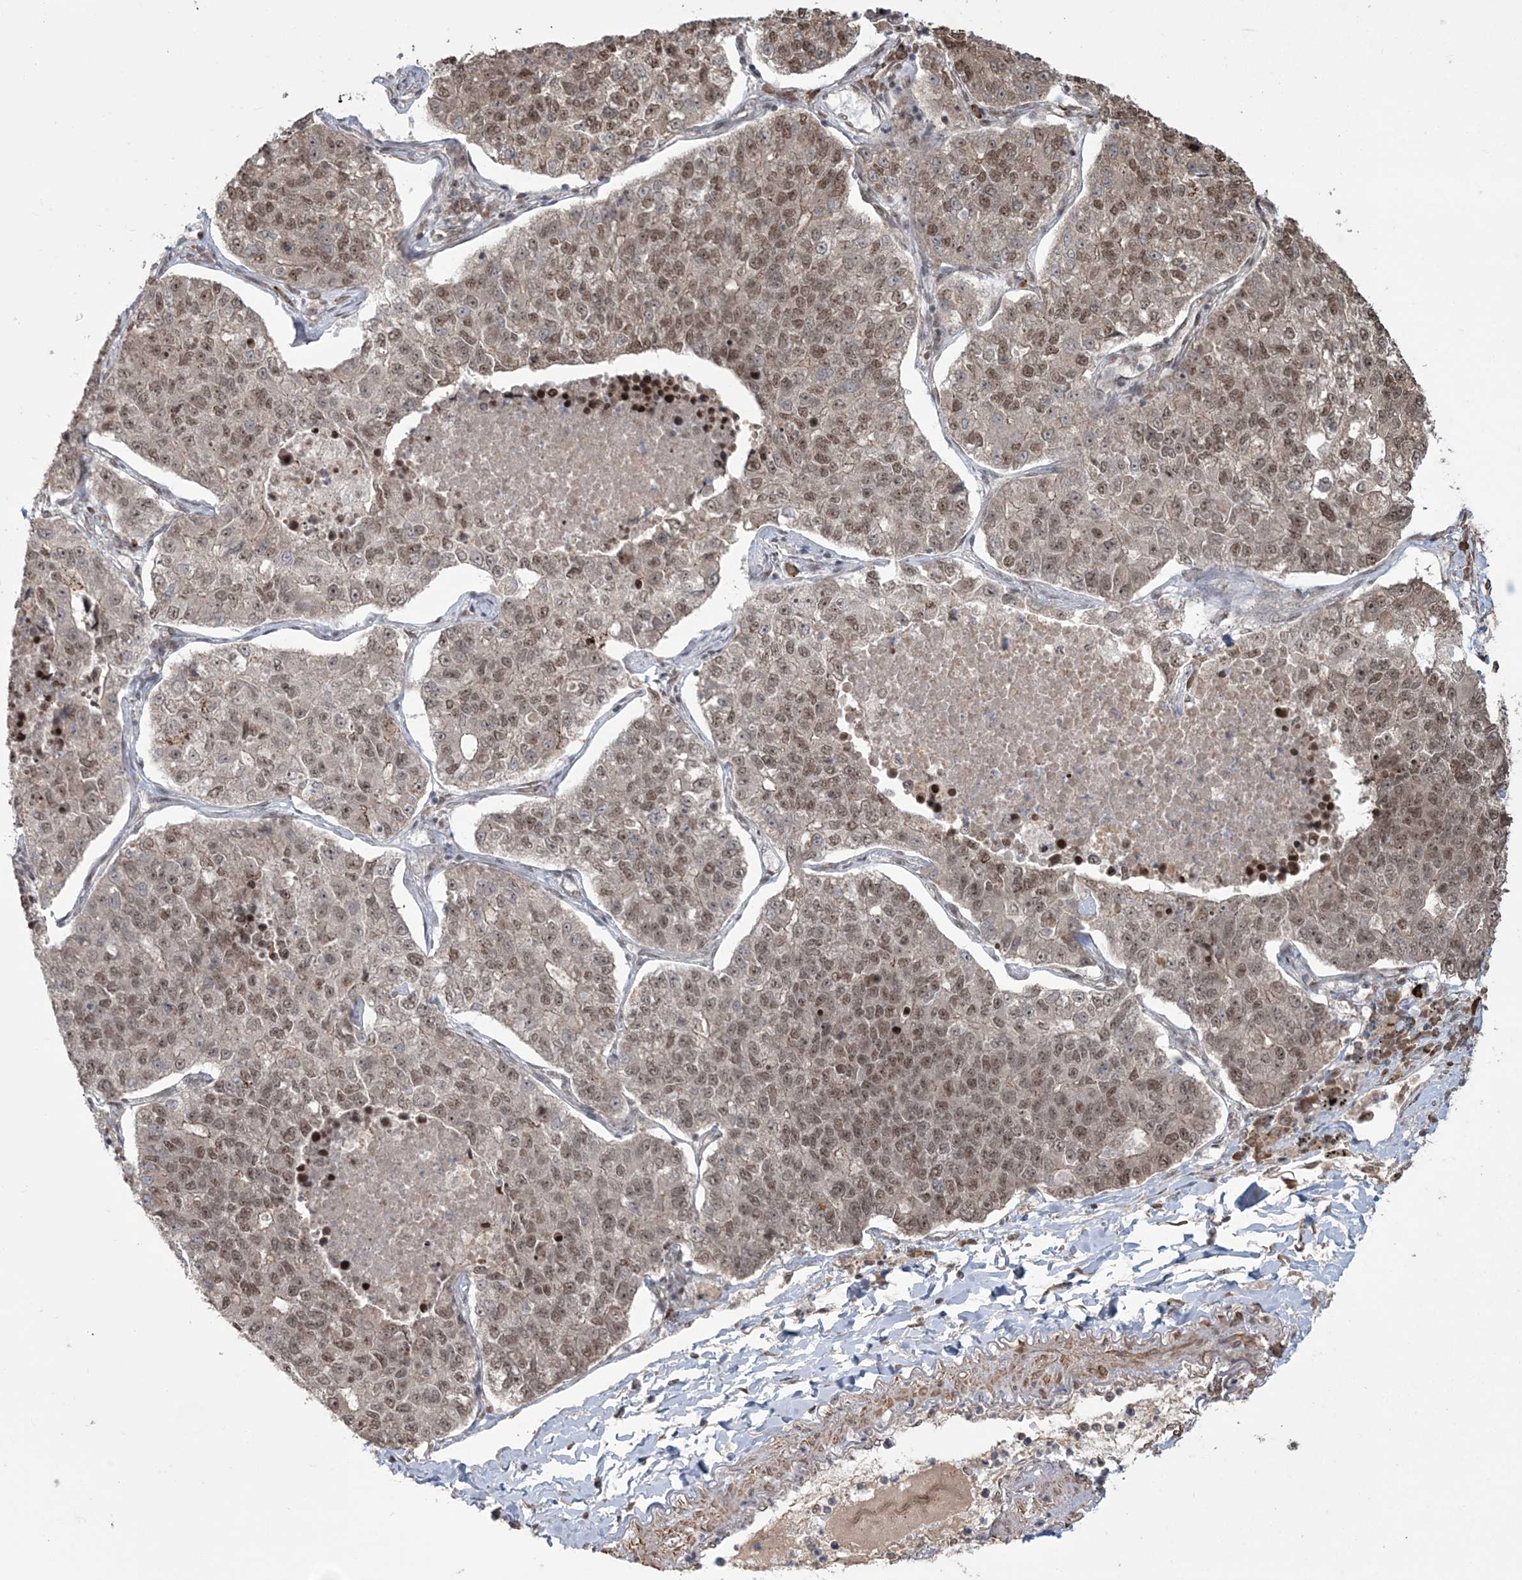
{"staining": {"intensity": "moderate", "quantity": ">75%", "location": "nuclear"}, "tissue": "lung cancer", "cell_type": "Tumor cells", "image_type": "cancer", "snomed": [{"axis": "morphology", "description": "Adenocarcinoma, NOS"}, {"axis": "topography", "description": "Lung"}], "caption": "Brown immunohistochemical staining in human adenocarcinoma (lung) displays moderate nuclear positivity in approximately >75% of tumor cells.", "gene": "EPB41L4A", "patient": {"sex": "male", "age": 49}}